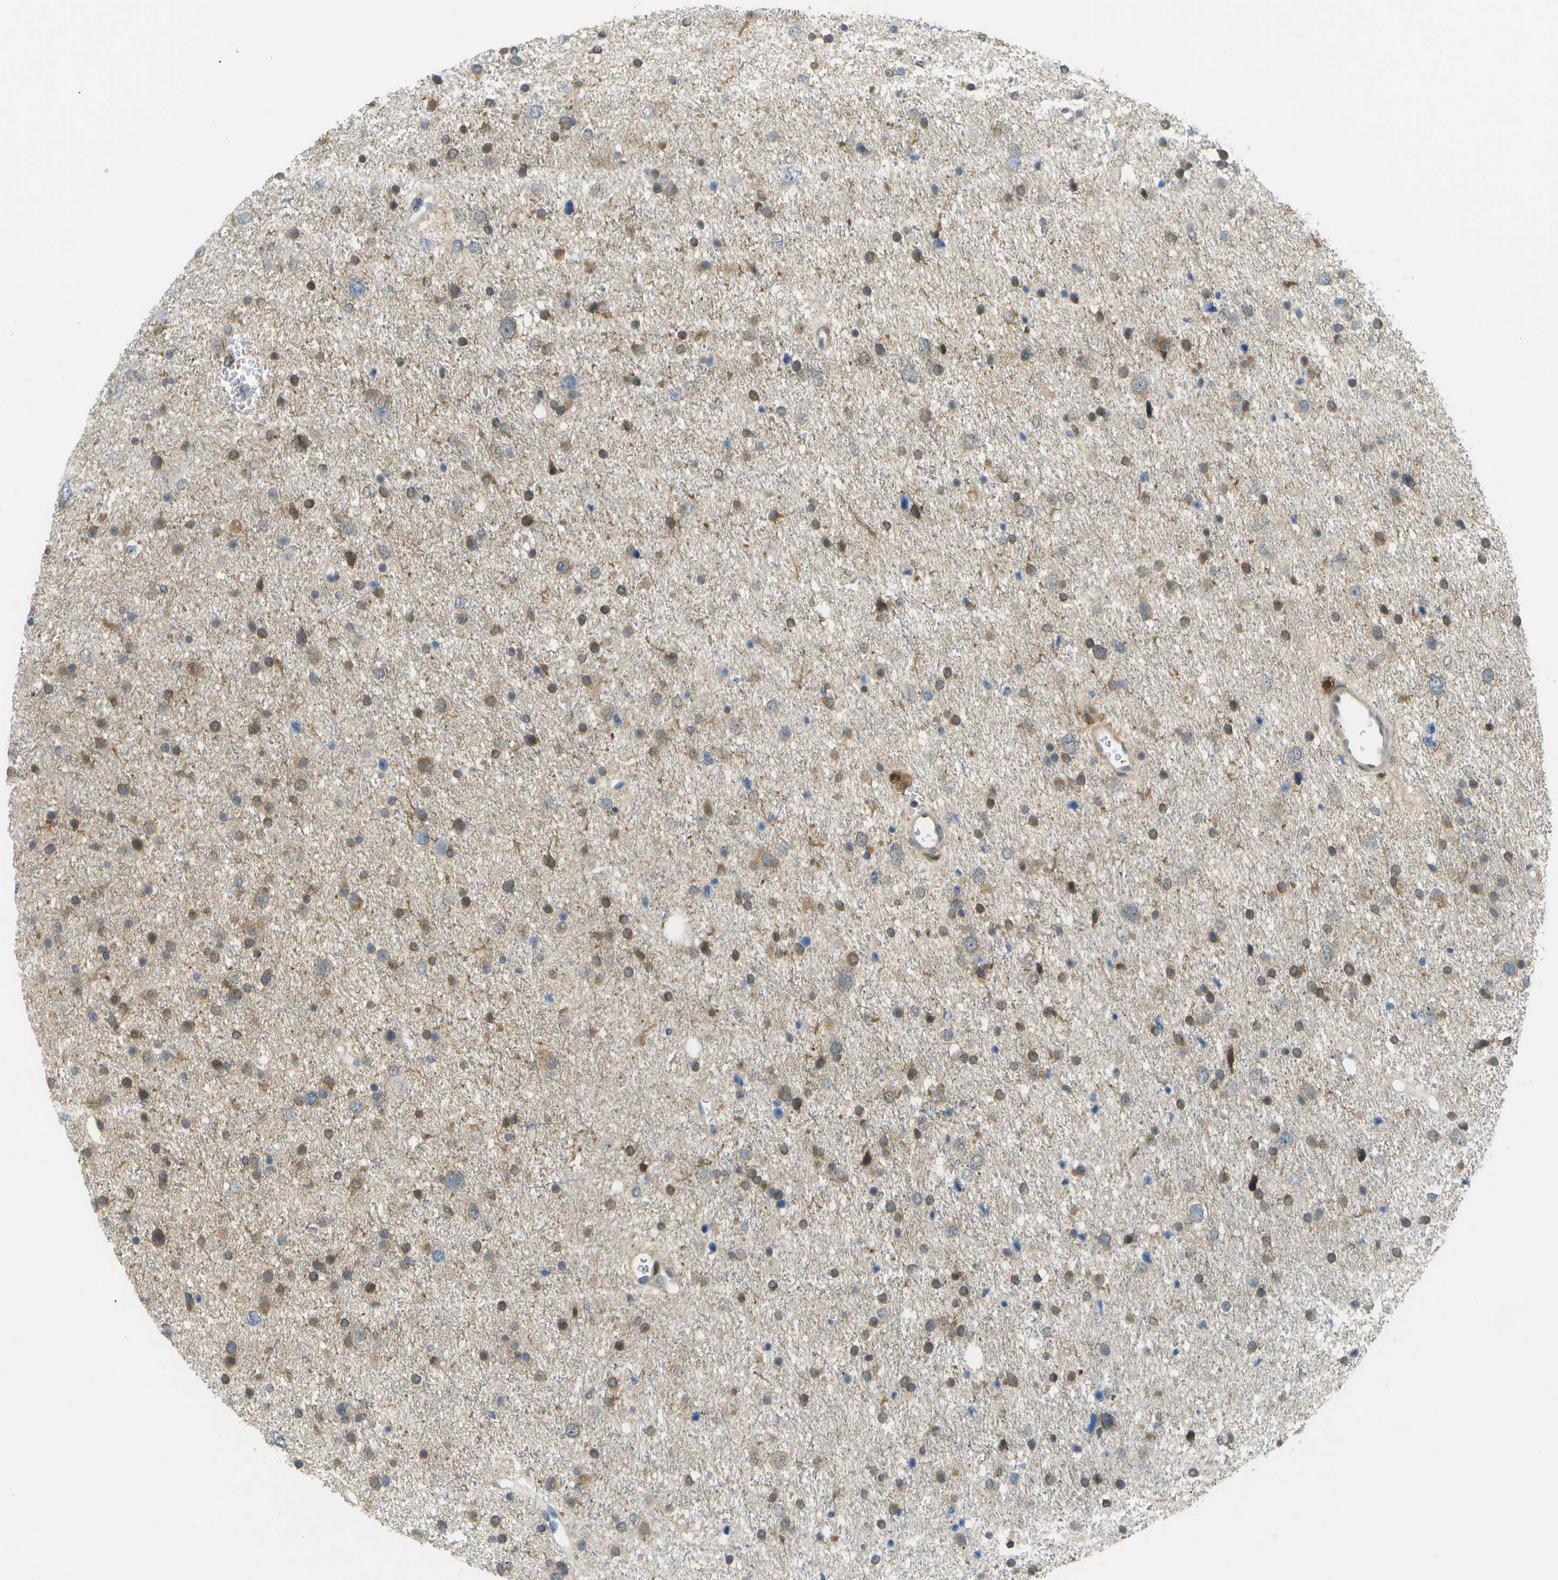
{"staining": {"intensity": "moderate", "quantity": ">75%", "location": "cytoplasmic/membranous"}, "tissue": "glioma", "cell_type": "Tumor cells", "image_type": "cancer", "snomed": [{"axis": "morphology", "description": "Glioma, malignant, Low grade"}, {"axis": "topography", "description": "Brain"}], "caption": "Malignant glioma (low-grade) stained for a protein shows moderate cytoplasmic/membranous positivity in tumor cells.", "gene": "CDH23", "patient": {"sex": "female", "age": 37}}